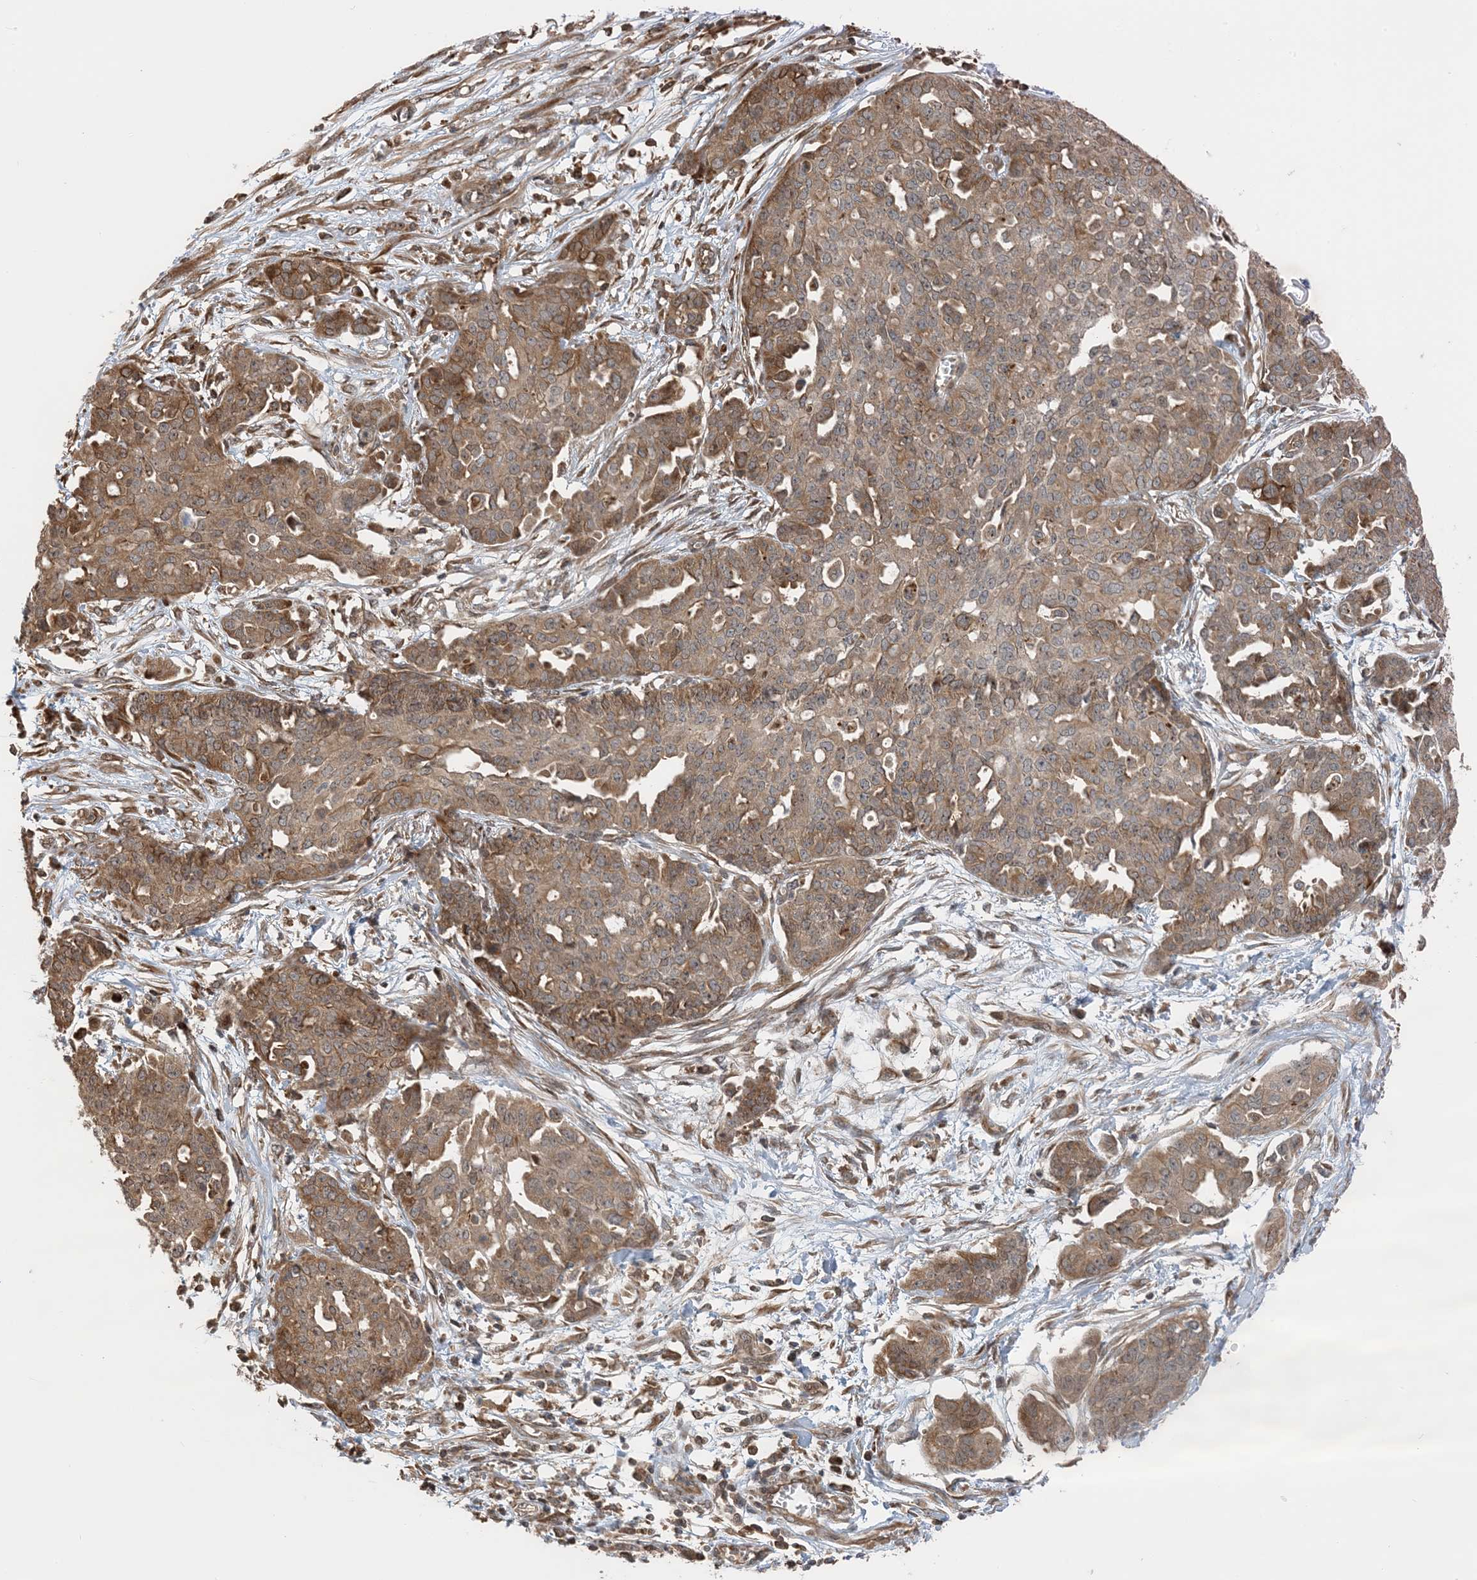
{"staining": {"intensity": "moderate", "quantity": ">75%", "location": "cytoplasmic/membranous"}, "tissue": "ovarian cancer", "cell_type": "Tumor cells", "image_type": "cancer", "snomed": [{"axis": "morphology", "description": "Cystadenocarcinoma, serous, NOS"}, {"axis": "topography", "description": "Soft tissue"}, {"axis": "topography", "description": "Ovary"}], "caption": "Serous cystadenocarcinoma (ovarian) stained for a protein (brown) demonstrates moderate cytoplasmic/membranous positive positivity in about >75% of tumor cells.", "gene": "ZBTB3", "patient": {"sex": "female", "age": 57}}